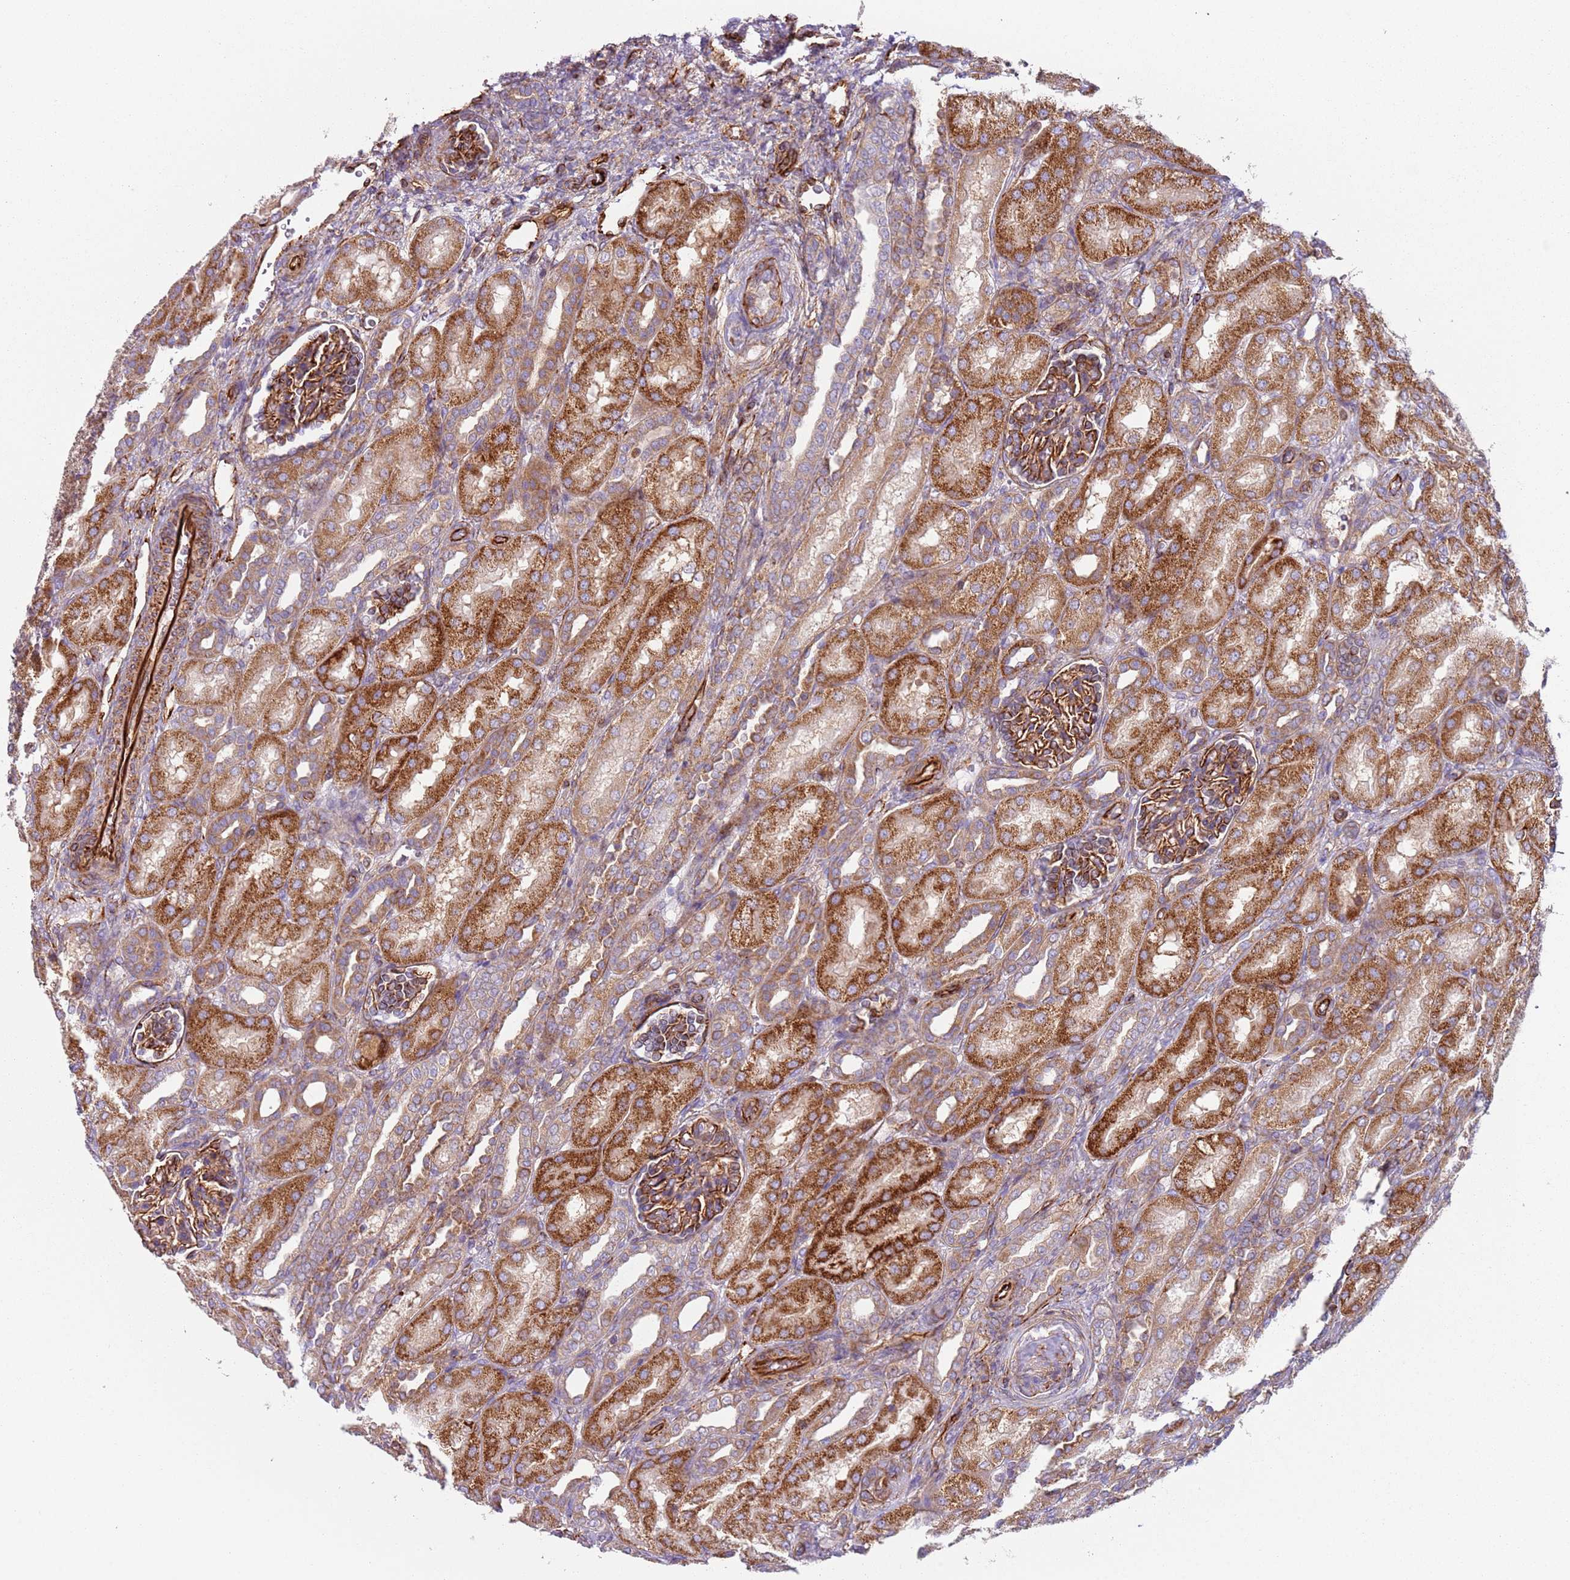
{"staining": {"intensity": "strong", "quantity": ">75%", "location": "cytoplasmic/membranous"}, "tissue": "kidney", "cell_type": "Cells in glomeruli", "image_type": "normal", "snomed": [{"axis": "morphology", "description": "Normal tissue, NOS"}, {"axis": "morphology", "description": "Neoplasm, malignant, NOS"}, {"axis": "topography", "description": "Kidney"}], "caption": "Protein expression by immunohistochemistry (IHC) demonstrates strong cytoplasmic/membranous expression in about >75% of cells in glomeruli in normal kidney. Using DAB (3,3'-diaminobenzidine) (brown) and hematoxylin (blue) stains, captured at high magnification using brightfield microscopy.", "gene": "SNAPIN", "patient": {"sex": "female", "age": 1}}